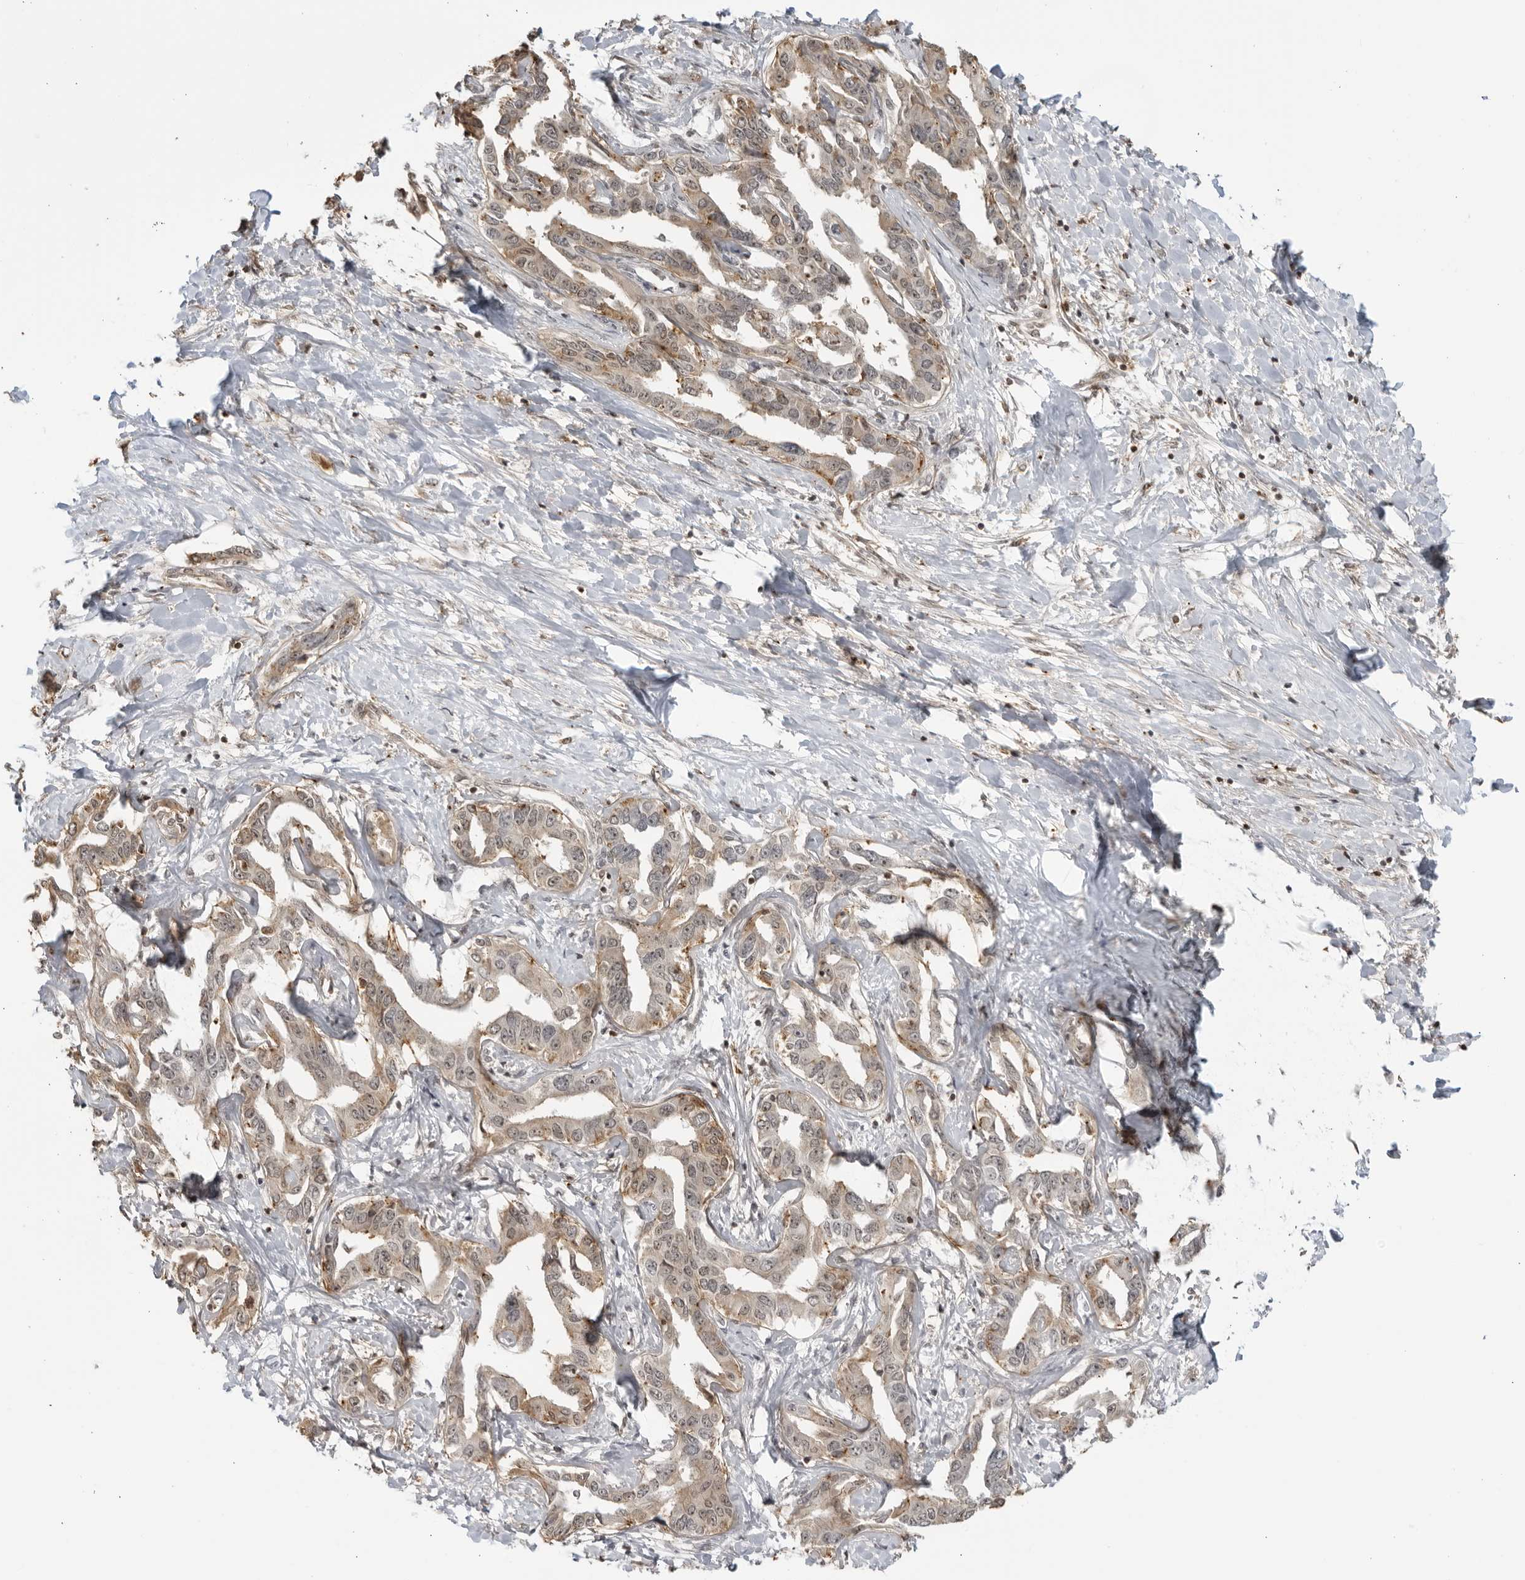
{"staining": {"intensity": "moderate", "quantity": "25%-75%", "location": "cytoplasmic/membranous"}, "tissue": "liver cancer", "cell_type": "Tumor cells", "image_type": "cancer", "snomed": [{"axis": "morphology", "description": "Cholangiocarcinoma"}, {"axis": "topography", "description": "Liver"}], "caption": "Cholangiocarcinoma (liver) was stained to show a protein in brown. There is medium levels of moderate cytoplasmic/membranous positivity in about 25%-75% of tumor cells.", "gene": "TCF21", "patient": {"sex": "male", "age": 59}}